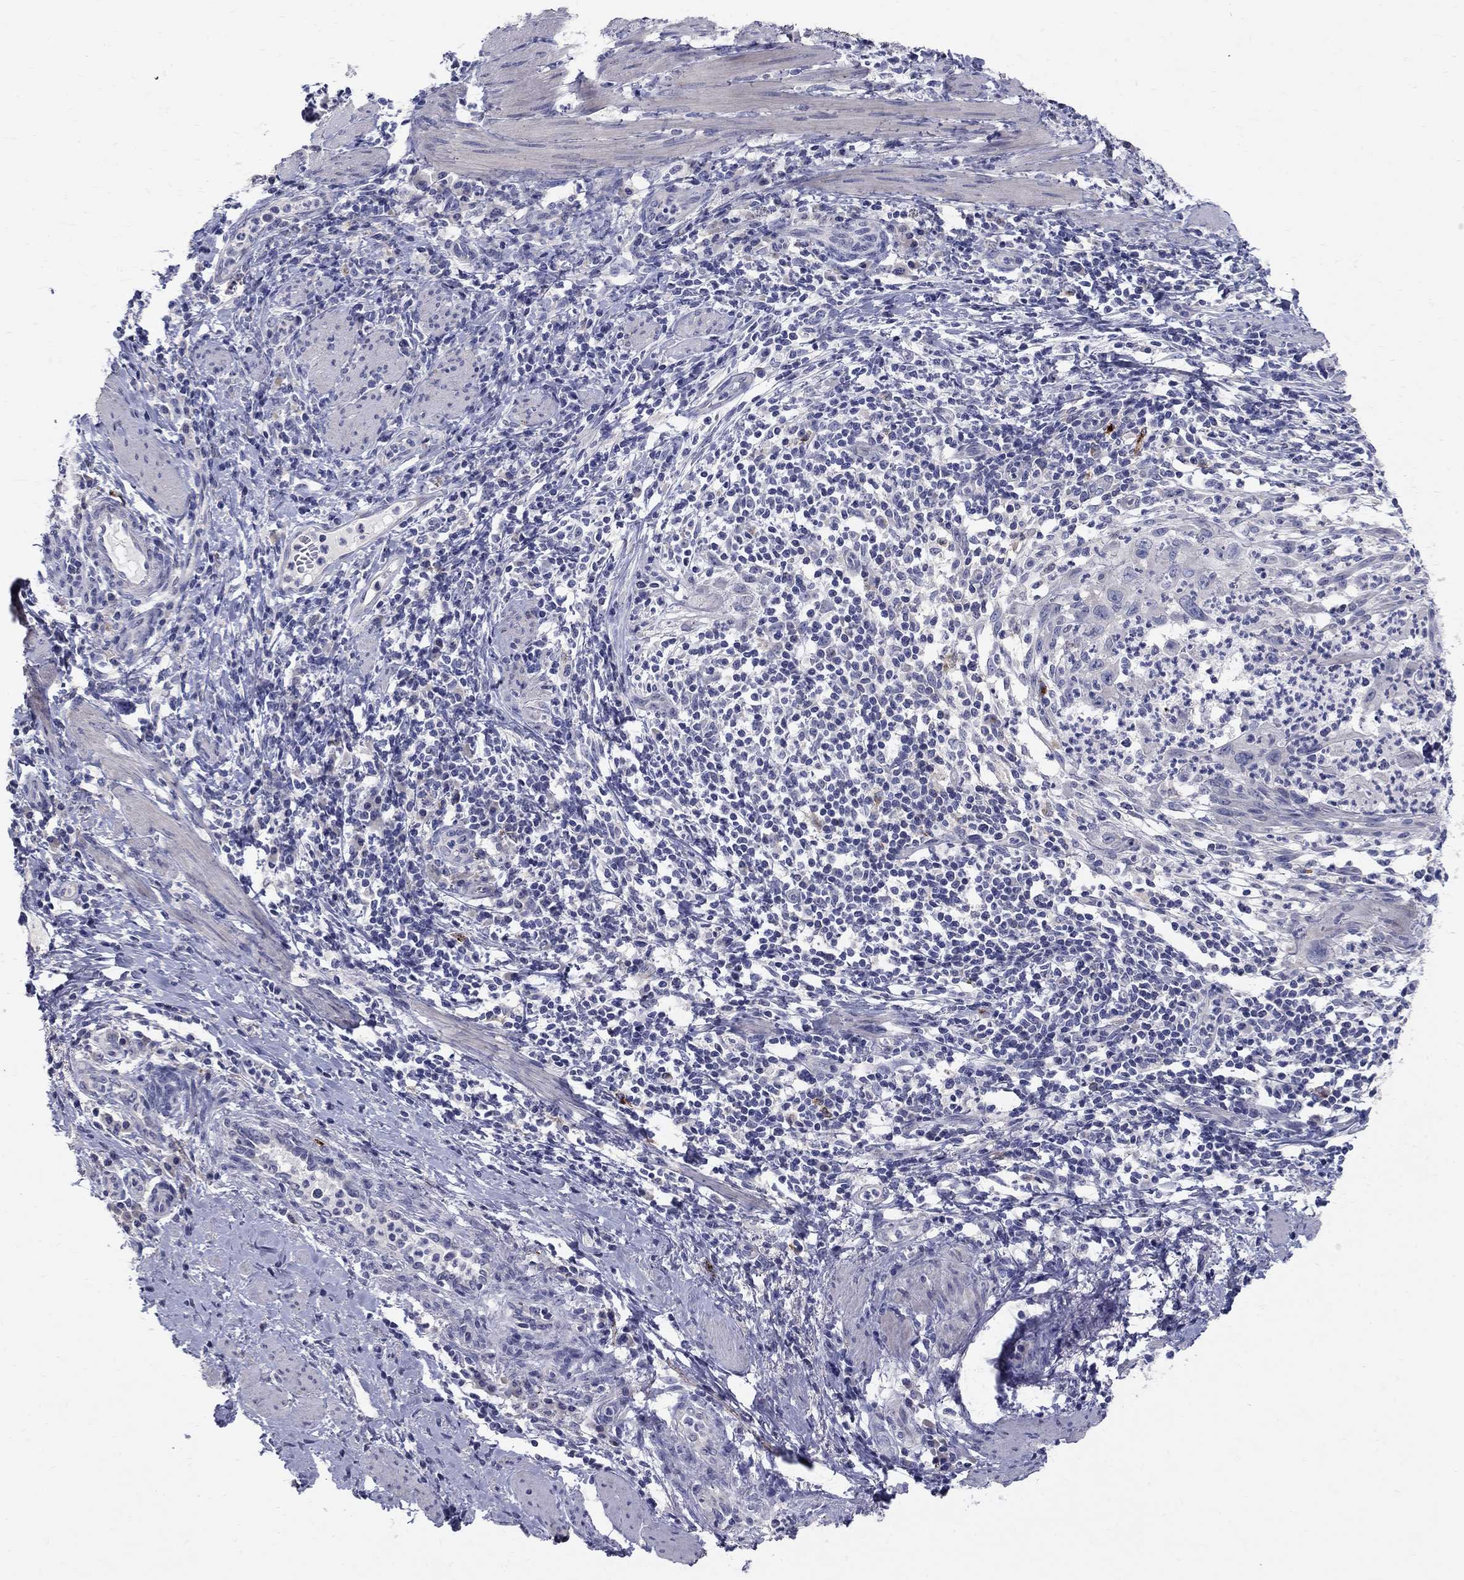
{"staining": {"intensity": "negative", "quantity": "none", "location": "none"}, "tissue": "cervical cancer", "cell_type": "Tumor cells", "image_type": "cancer", "snomed": [{"axis": "morphology", "description": "Squamous cell carcinoma, NOS"}, {"axis": "topography", "description": "Cervix"}], "caption": "This is a micrograph of immunohistochemistry staining of cervical cancer (squamous cell carcinoma), which shows no staining in tumor cells.", "gene": "TP53TG5", "patient": {"sex": "female", "age": 26}}